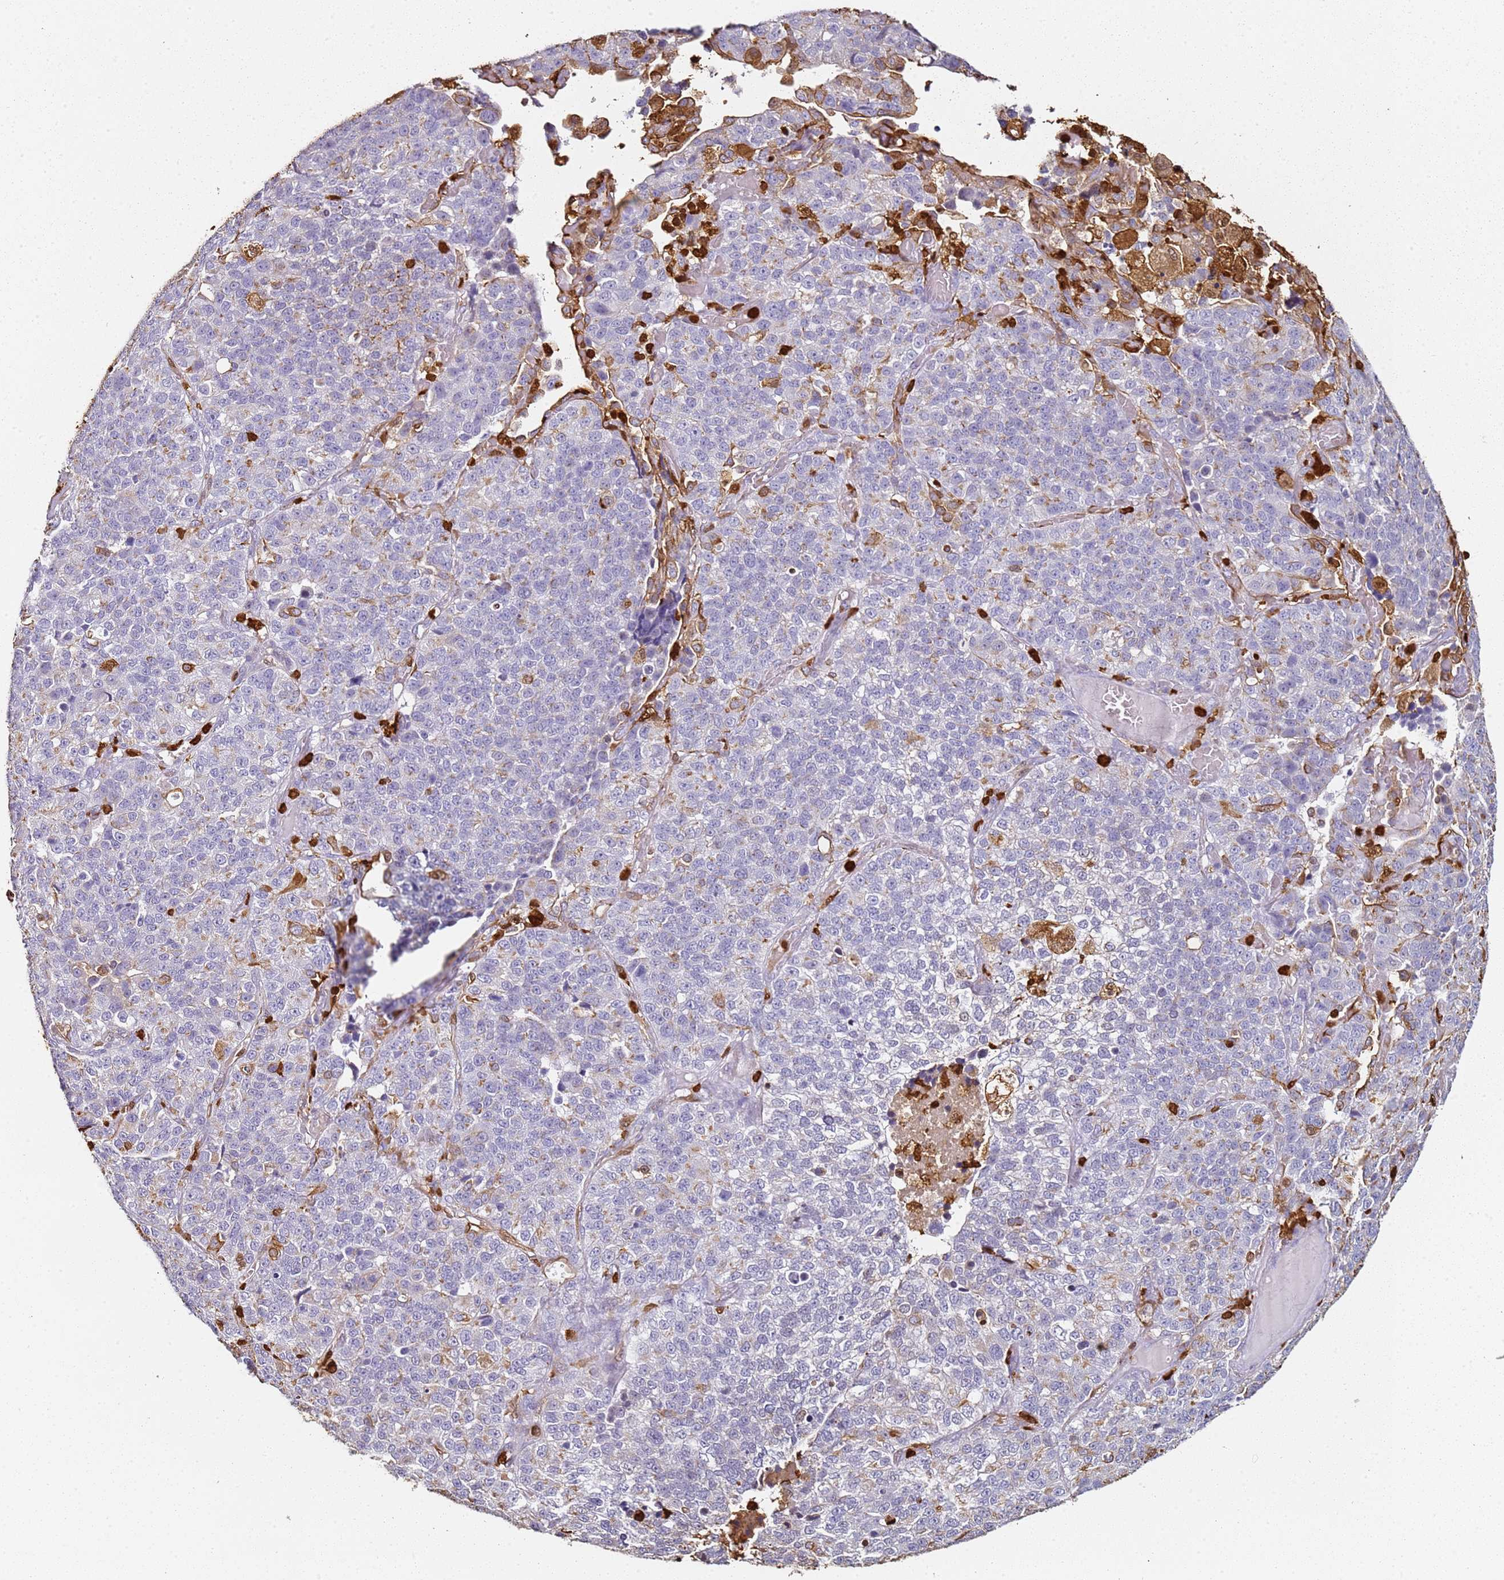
{"staining": {"intensity": "negative", "quantity": "none", "location": "none"}, "tissue": "lung cancer", "cell_type": "Tumor cells", "image_type": "cancer", "snomed": [{"axis": "morphology", "description": "Adenocarcinoma, NOS"}, {"axis": "topography", "description": "Lung"}], "caption": "Image shows no significant protein staining in tumor cells of lung cancer (adenocarcinoma).", "gene": "S100A4", "patient": {"sex": "male", "age": 49}}